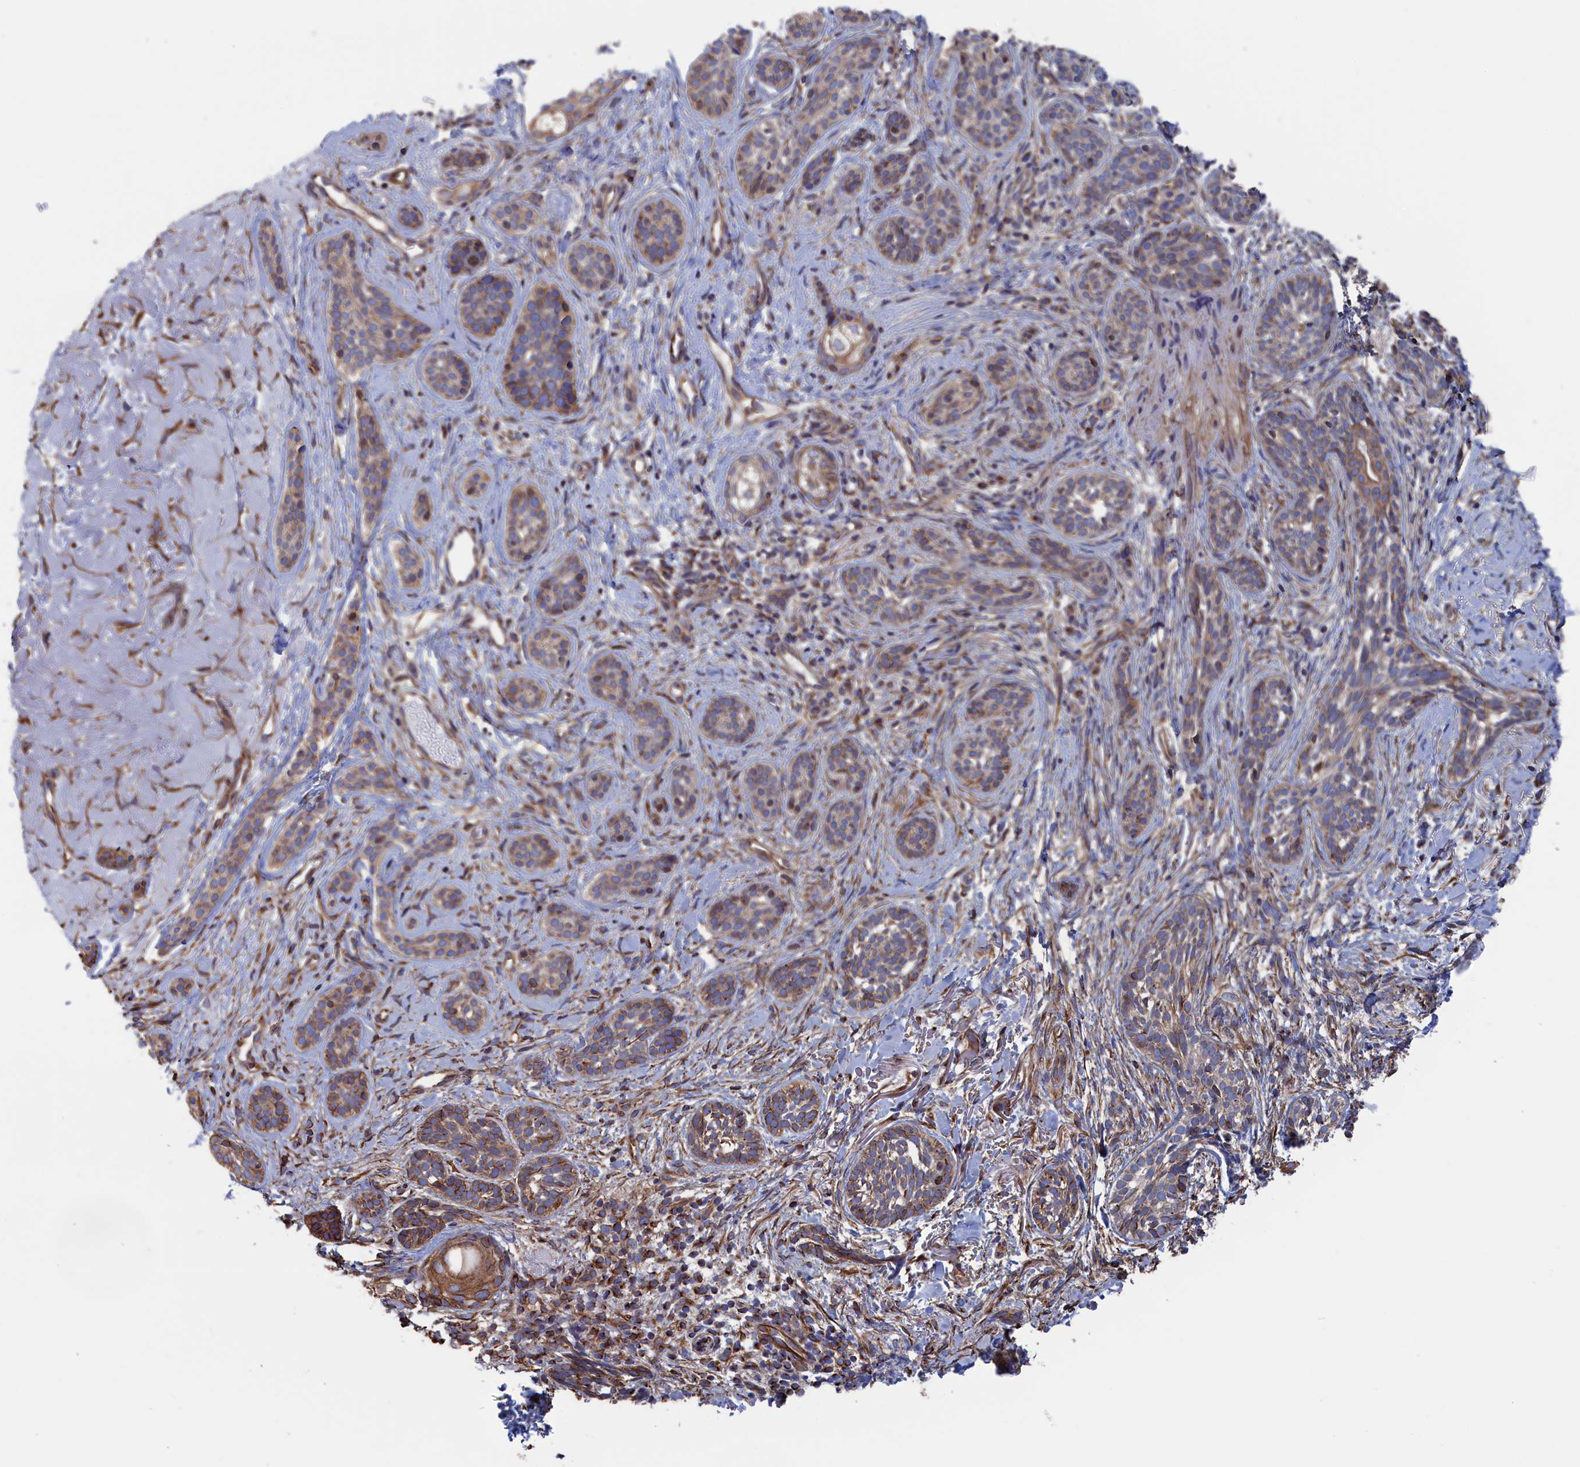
{"staining": {"intensity": "weak", "quantity": ">75%", "location": "cytoplasmic/membranous"}, "tissue": "skin cancer", "cell_type": "Tumor cells", "image_type": "cancer", "snomed": [{"axis": "morphology", "description": "Basal cell carcinoma"}, {"axis": "topography", "description": "Skin"}], "caption": "A low amount of weak cytoplasmic/membranous expression is identified in approximately >75% of tumor cells in basal cell carcinoma (skin) tissue.", "gene": "NUTF2", "patient": {"sex": "male", "age": 71}}